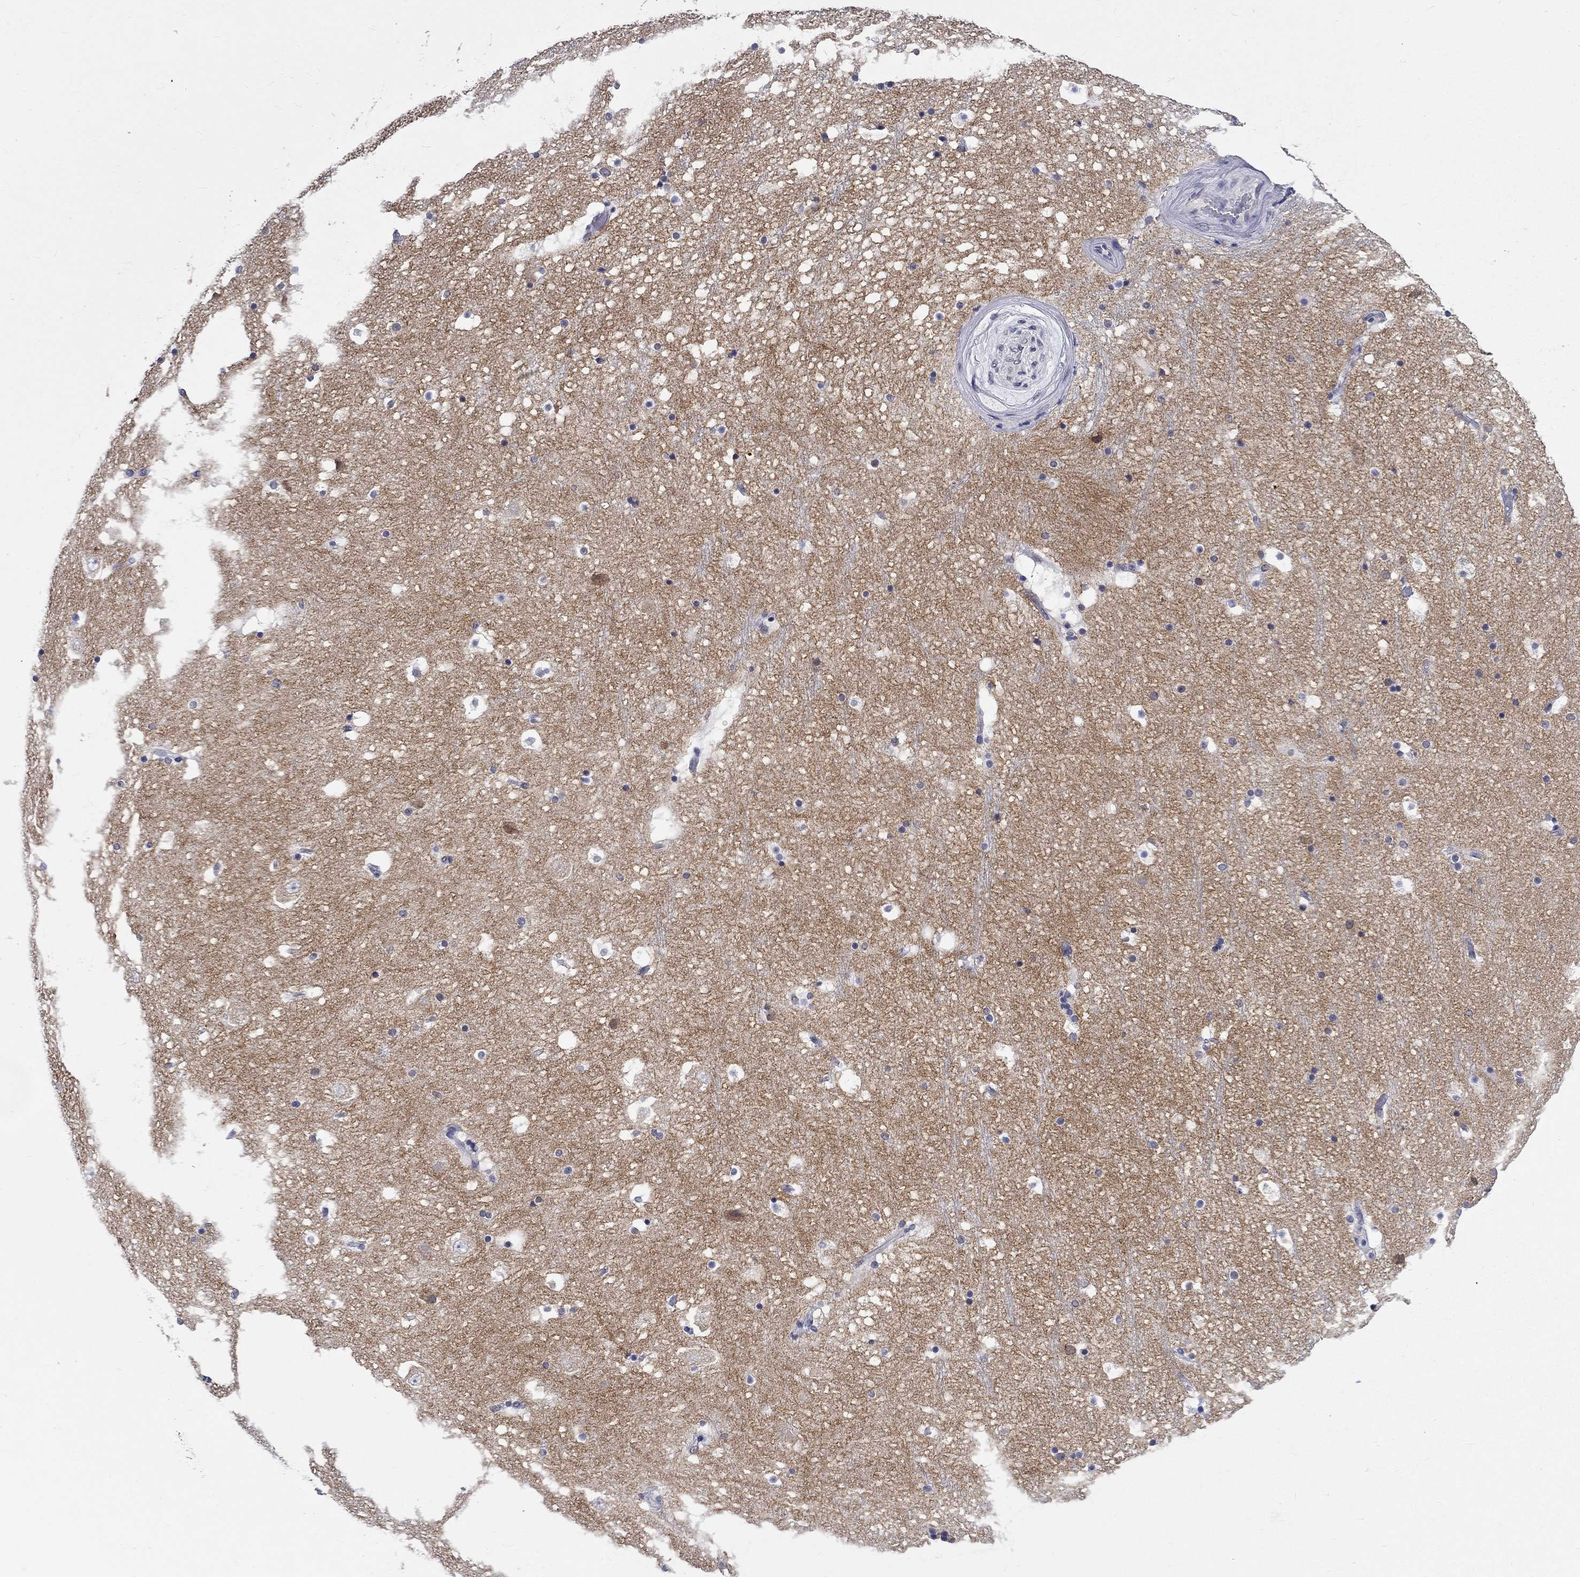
{"staining": {"intensity": "negative", "quantity": "none", "location": "none"}, "tissue": "hippocampus", "cell_type": "Glial cells", "image_type": "normal", "snomed": [{"axis": "morphology", "description": "Normal tissue, NOS"}, {"axis": "topography", "description": "Hippocampus"}], "caption": "Glial cells are negative for protein expression in benign human hippocampus. (DAB (3,3'-diaminobenzidine) immunohistochemistry (IHC), high magnification).", "gene": "GRIN1", "patient": {"sex": "male", "age": 51}}